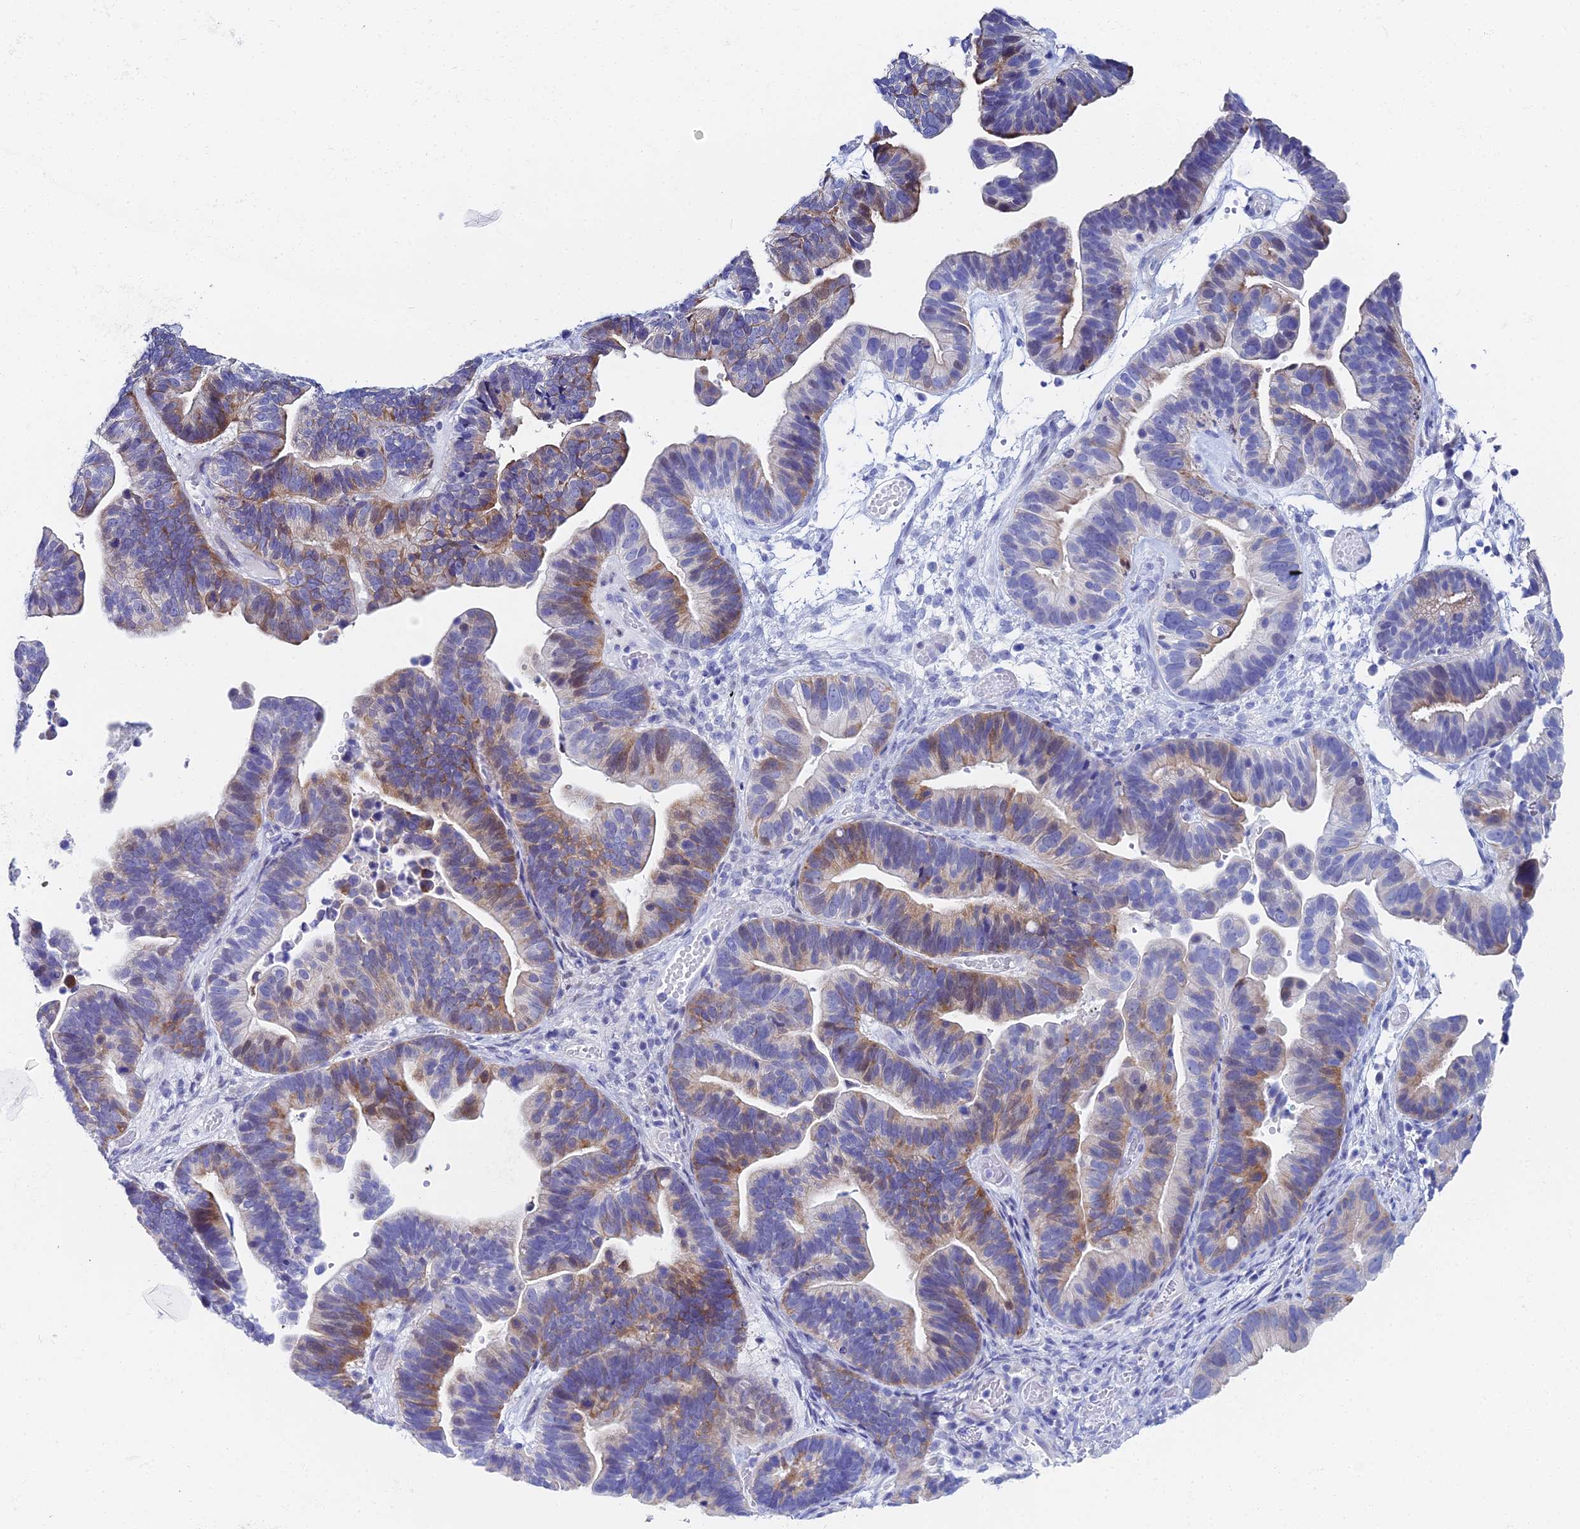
{"staining": {"intensity": "moderate", "quantity": "25%-75%", "location": "cytoplasmic/membranous"}, "tissue": "ovarian cancer", "cell_type": "Tumor cells", "image_type": "cancer", "snomed": [{"axis": "morphology", "description": "Cystadenocarcinoma, serous, NOS"}, {"axis": "topography", "description": "Ovary"}], "caption": "Ovarian cancer stained with a brown dye displays moderate cytoplasmic/membranous positive positivity in approximately 25%-75% of tumor cells.", "gene": "HSPA1L", "patient": {"sex": "female", "age": 56}}